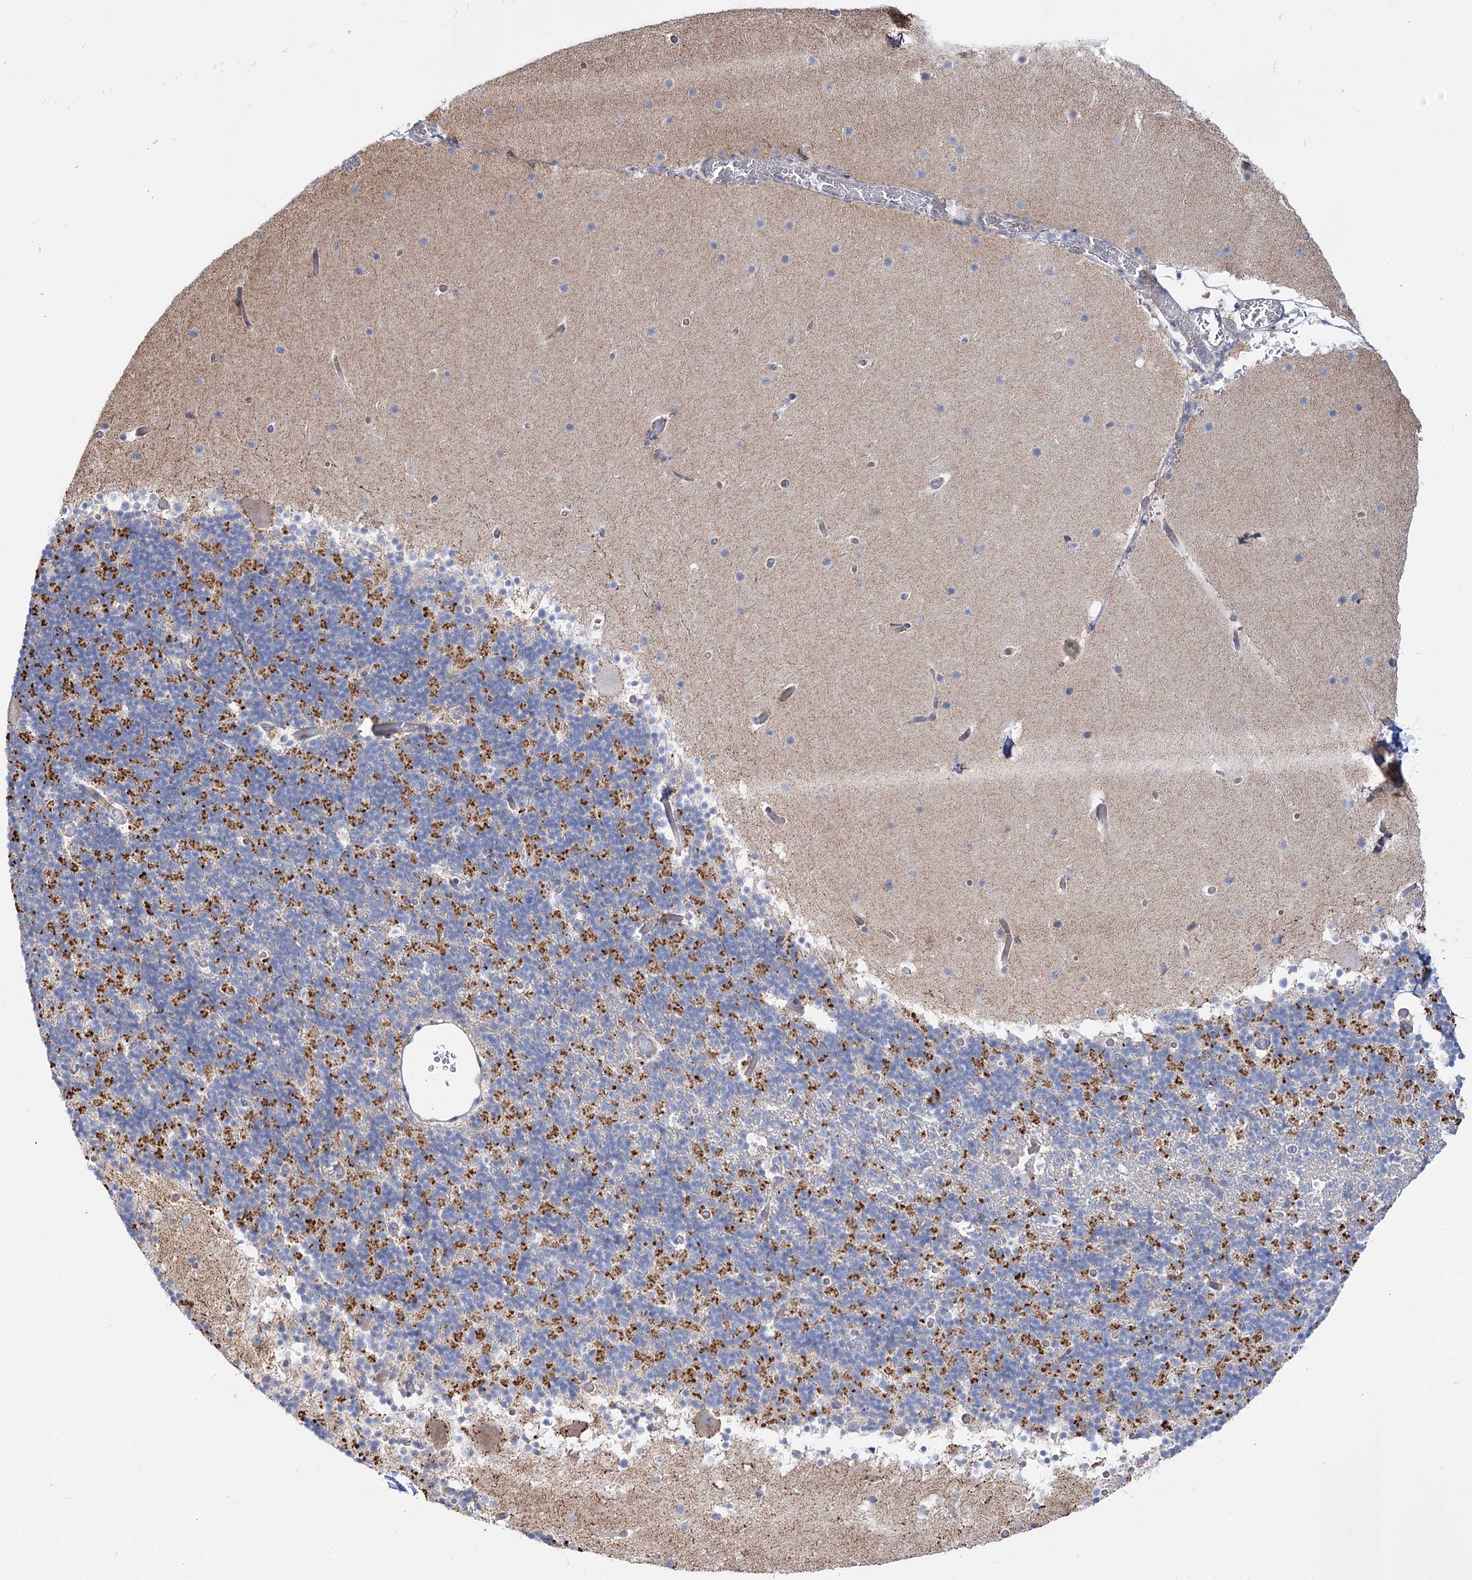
{"staining": {"intensity": "moderate", "quantity": "25%-75%", "location": "cytoplasmic/membranous"}, "tissue": "cerebellum", "cell_type": "Cells in granular layer", "image_type": "normal", "snomed": [{"axis": "morphology", "description": "Normal tissue, NOS"}, {"axis": "topography", "description": "Cerebellum"}], "caption": "Protein expression analysis of benign cerebellum displays moderate cytoplasmic/membranous expression in approximately 25%-75% of cells in granular layer. (IHC, brightfield microscopy, high magnification).", "gene": "SUOX", "patient": {"sex": "male", "age": 57}}